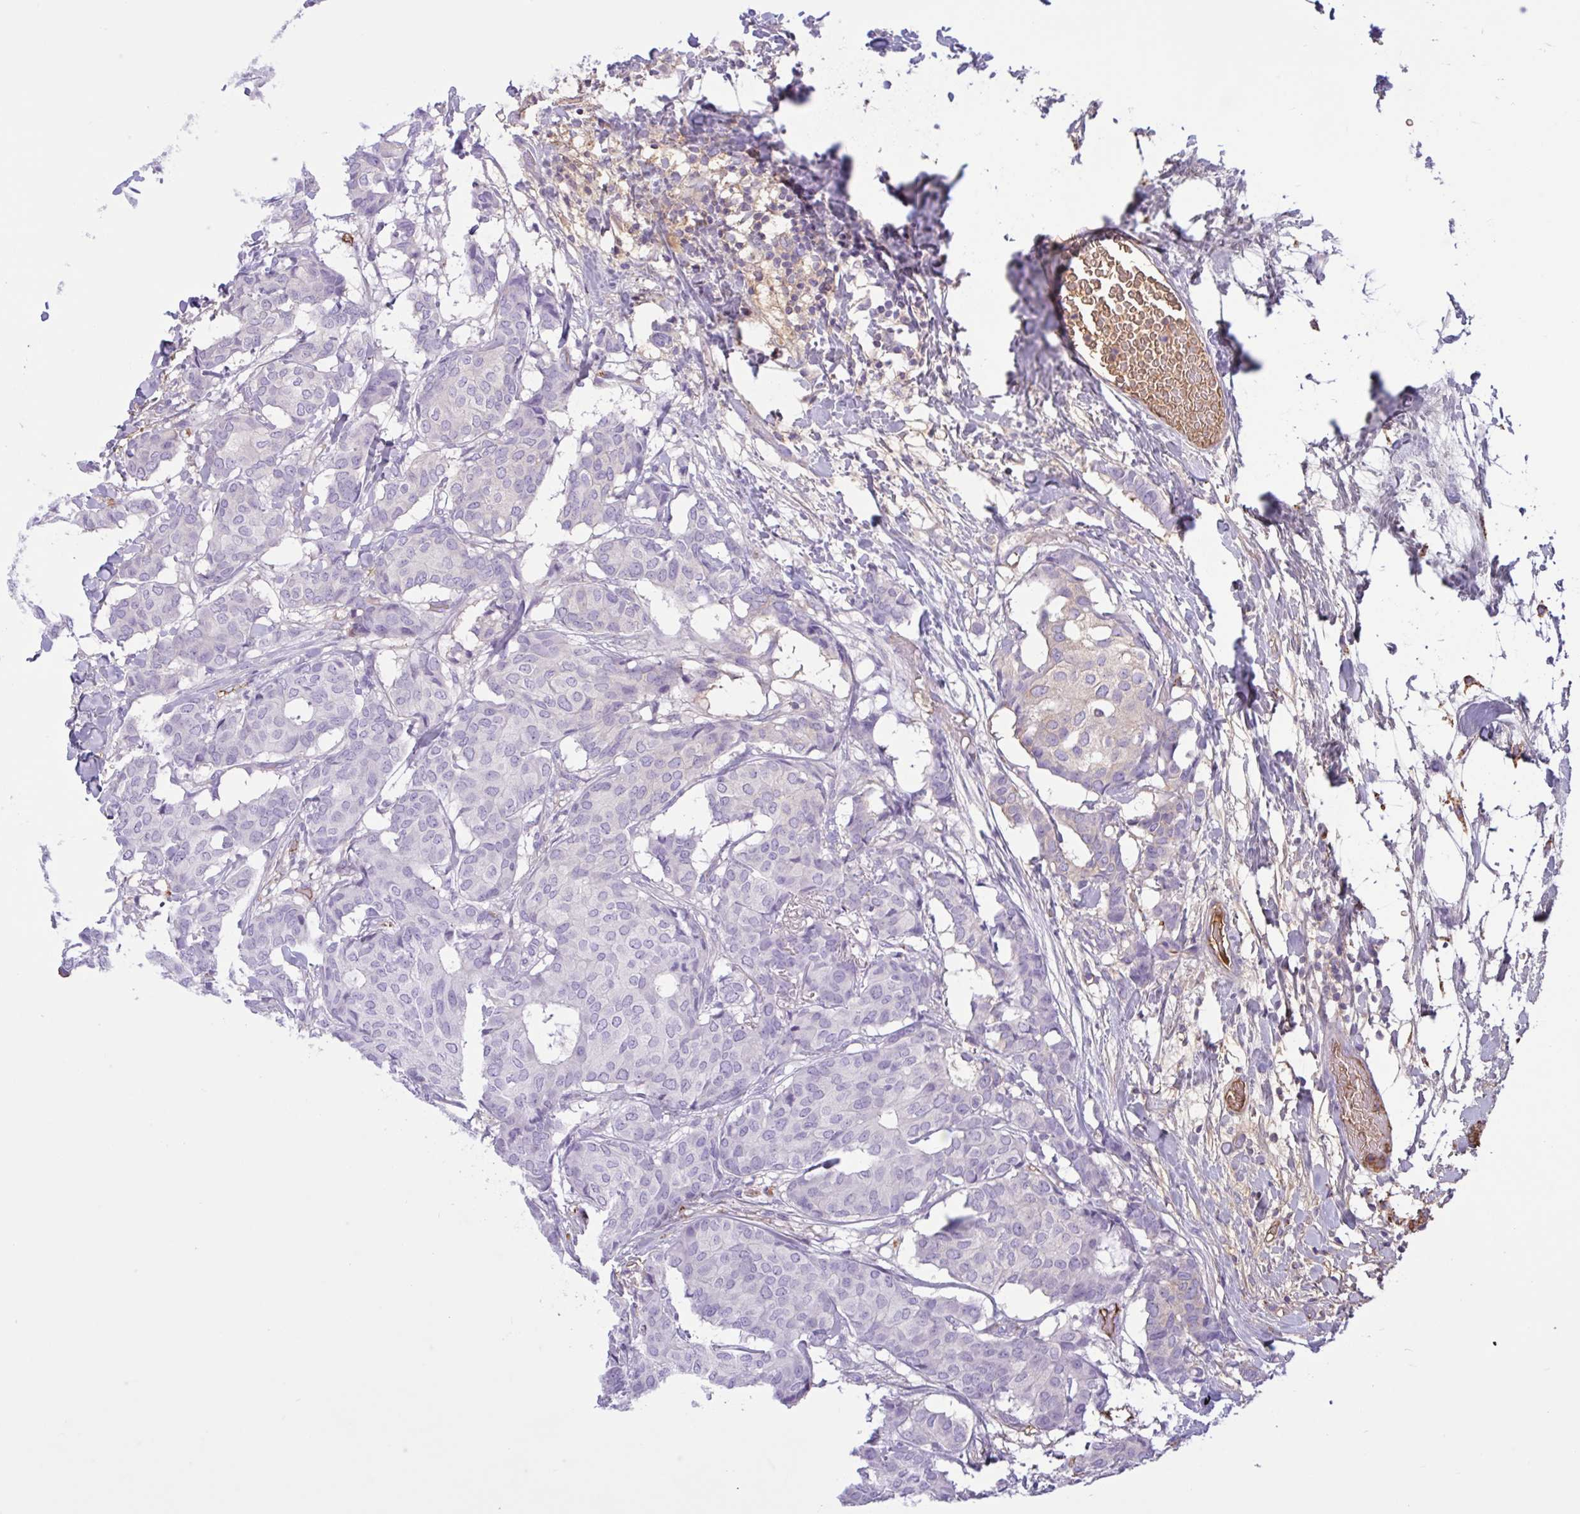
{"staining": {"intensity": "negative", "quantity": "none", "location": "none"}, "tissue": "breast cancer", "cell_type": "Tumor cells", "image_type": "cancer", "snomed": [{"axis": "morphology", "description": "Duct carcinoma"}, {"axis": "topography", "description": "Breast"}], "caption": "This micrograph is of breast cancer stained with immunohistochemistry (IHC) to label a protein in brown with the nuclei are counter-stained blue. There is no positivity in tumor cells. The staining was performed using DAB to visualize the protein expression in brown, while the nuclei were stained in blue with hematoxylin (Magnification: 20x).", "gene": "LARGE2", "patient": {"sex": "female", "age": 75}}